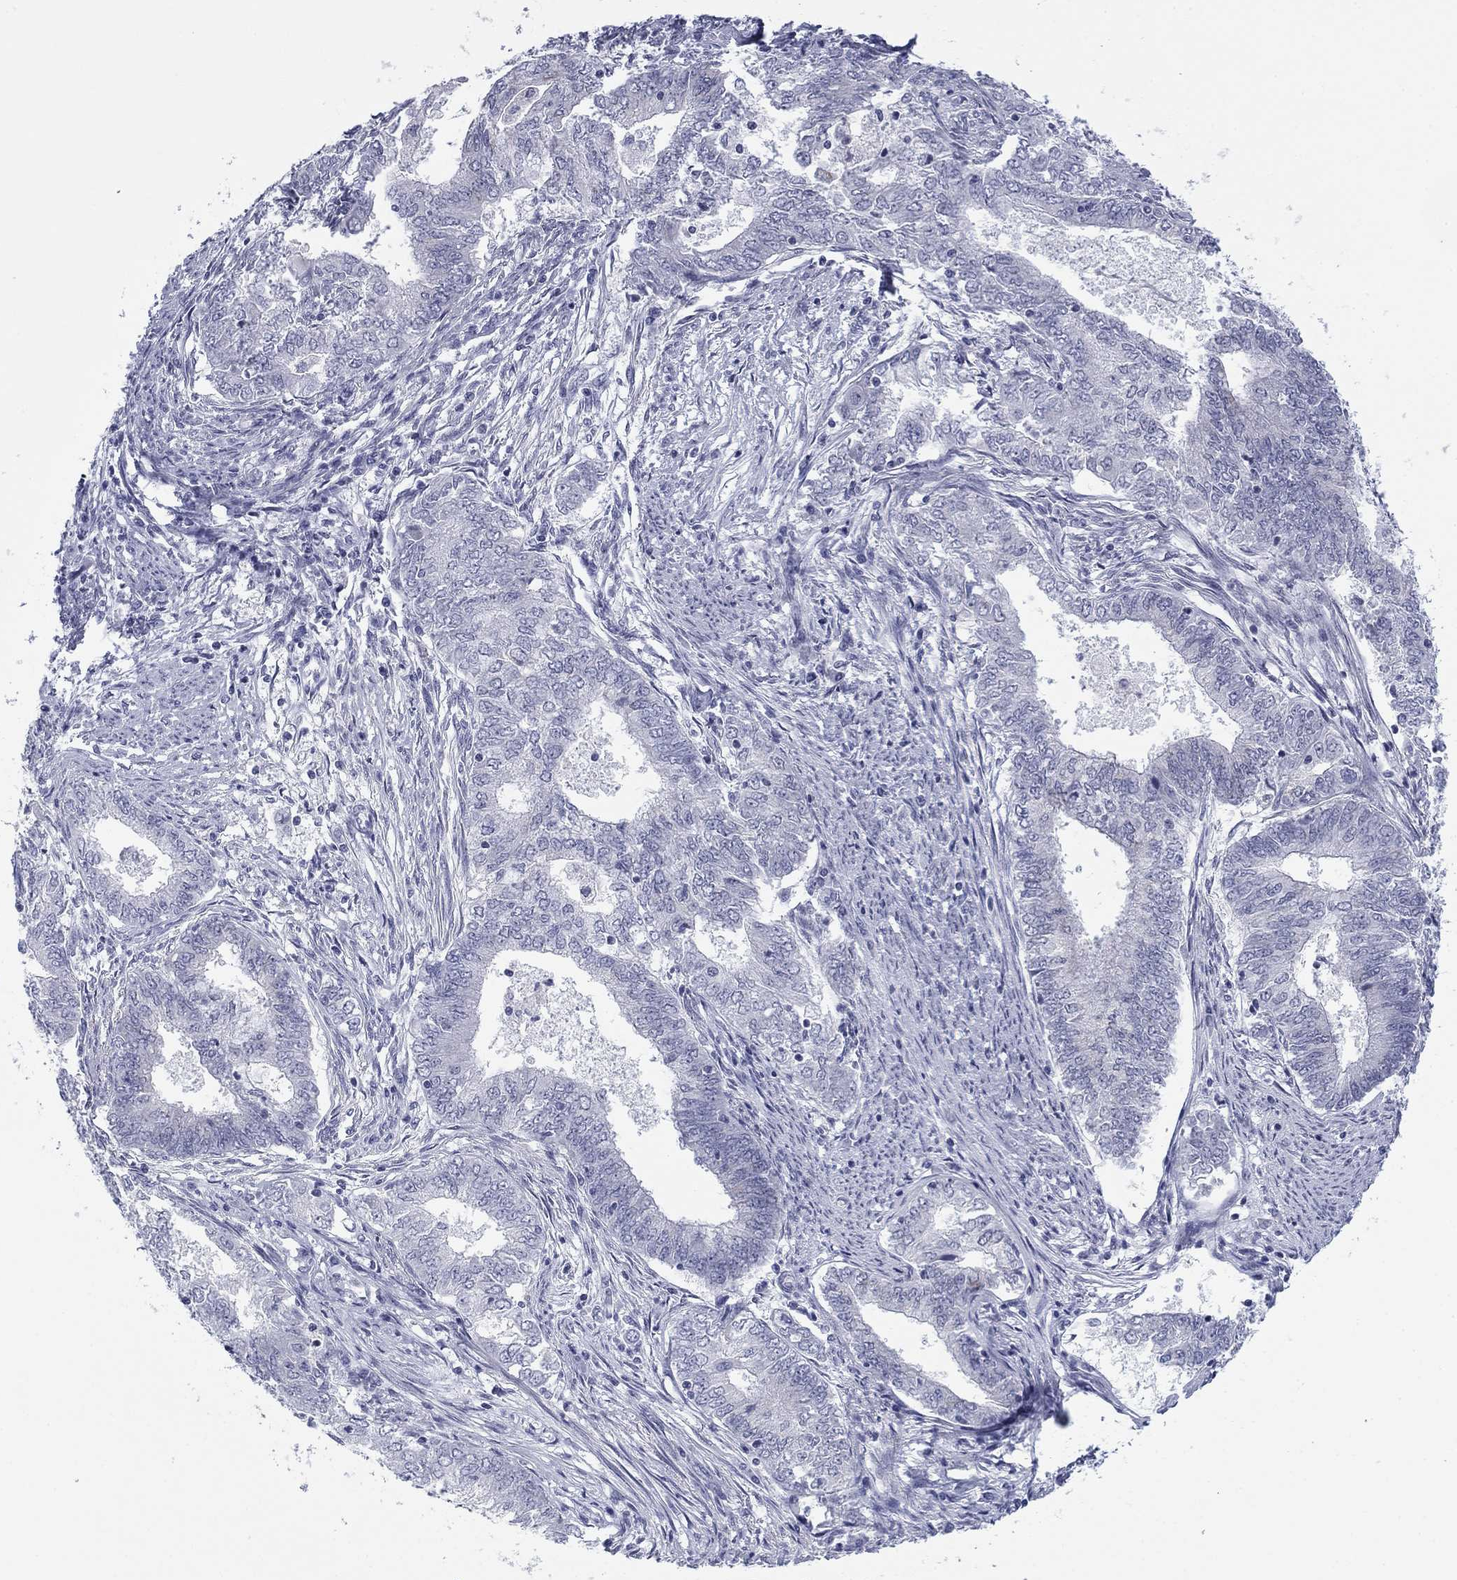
{"staining": {"intensity": "negative", "quantity": "none", "location": "none"}, "tissue": "endometrial cancer", "cell_type": "Tumor cells", "image_type": "cancer", "snomed": [{"axis": "morphology", "description": "Adenocarcinoma, NOS"}, {"axis": "topography", "description": "Endometrium"}], "caption": "This is an immunohistochemistry (IHC) image of human endometrial adenocarcinoma. There is no expression in tumor cells.", "gene": "PRPH", "patient": {"sex": "female", "age": 62}}